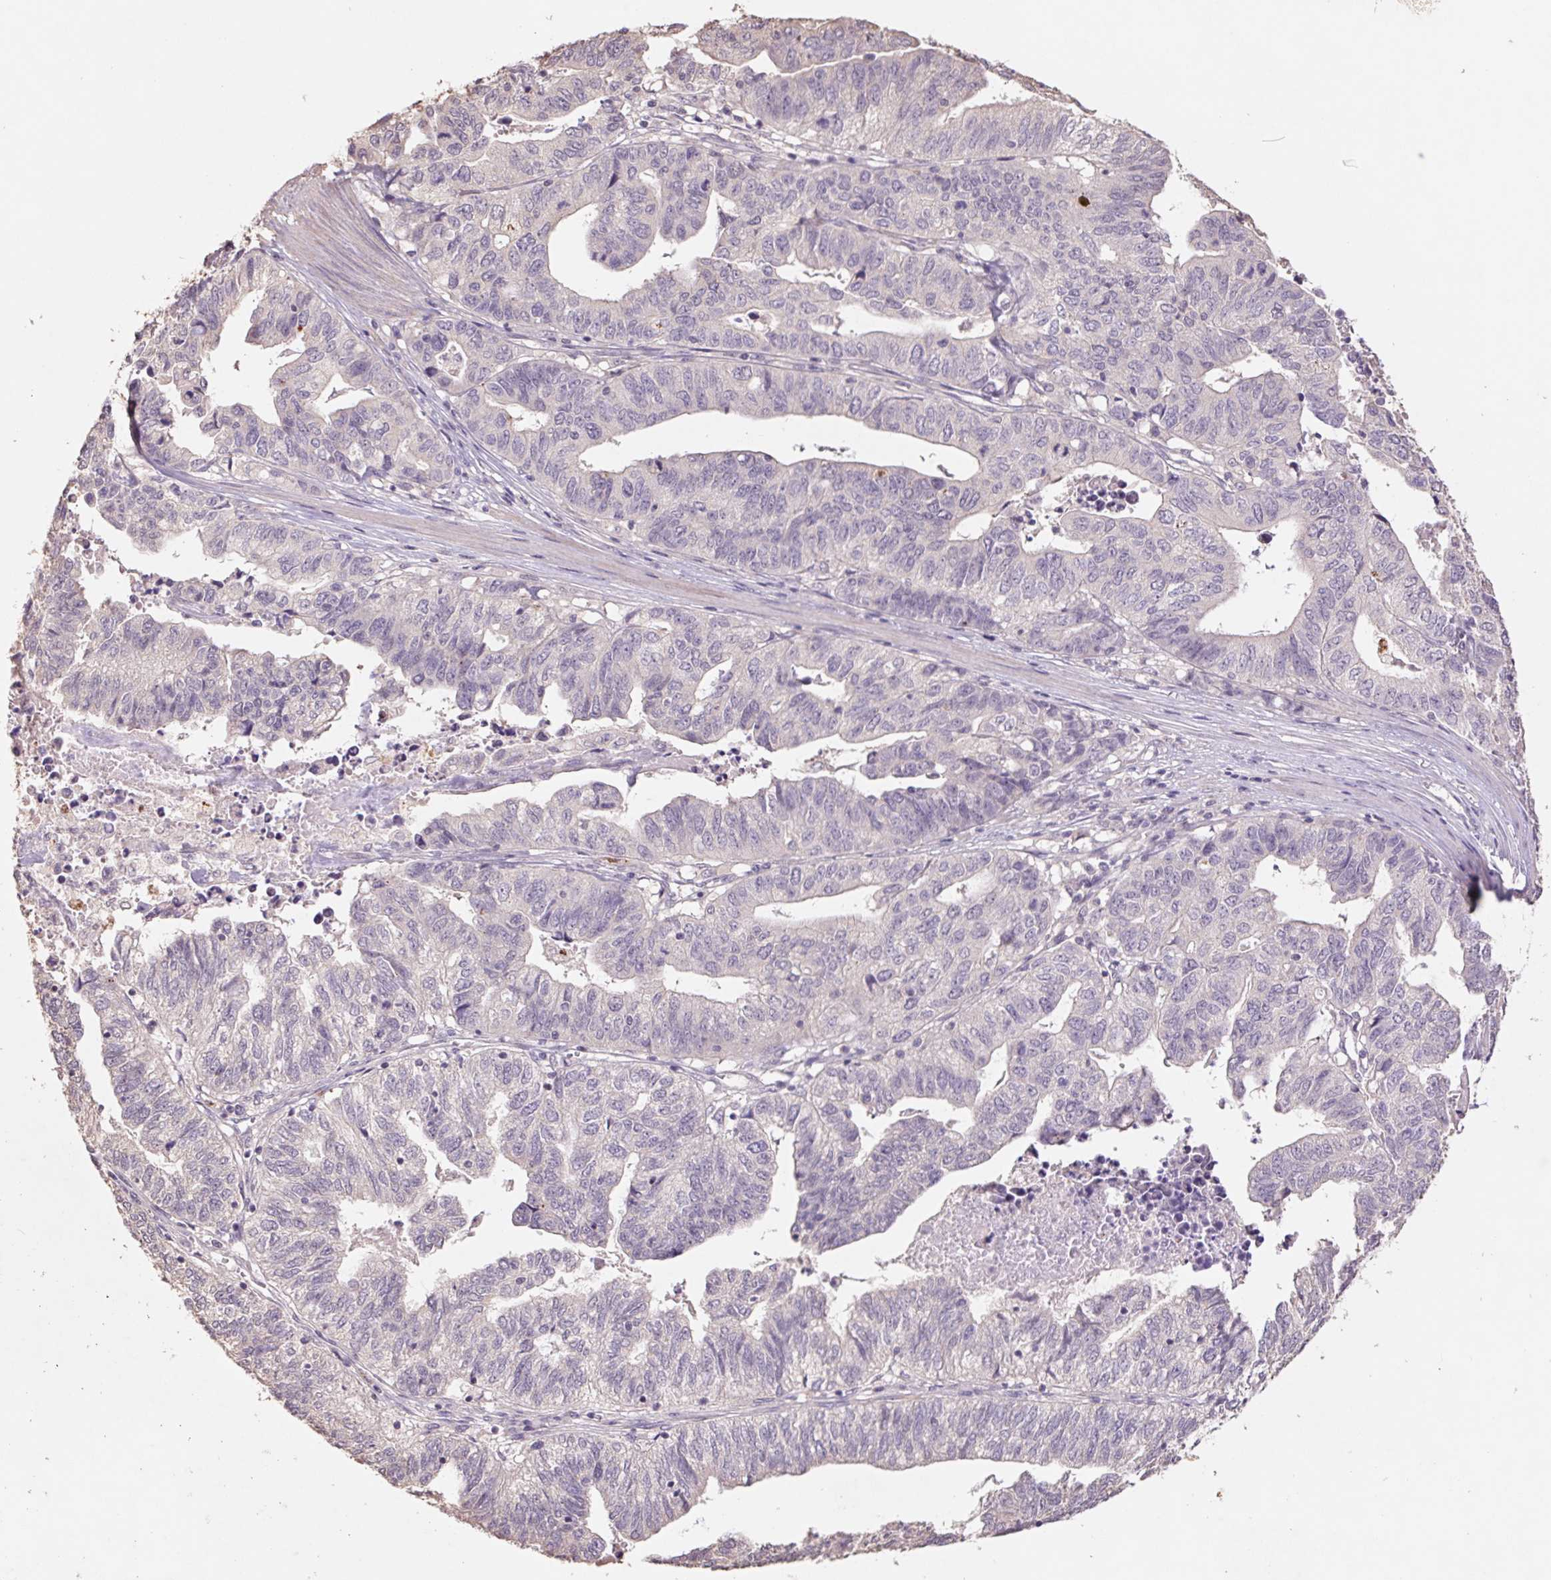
{"staining": {"intensity": "negative", "quantity": "none", "location": "none"}, "tissue": "stomach cancer", "cell_type": "Tumor cells", "image_type": "cancer", "snomed": [{"axis": "morphology", "description": "Adenocarcinoma, NOS"}, {"axis": "topography", "description": "Stomach, upper"}], "caption": "Immunohistochemistry image of human stomach cancer stained for a protein (brown), which exhibits no staining in tumor cells.", "gene": "GRM2", "patient": {"sex": "female", "age": 67}}